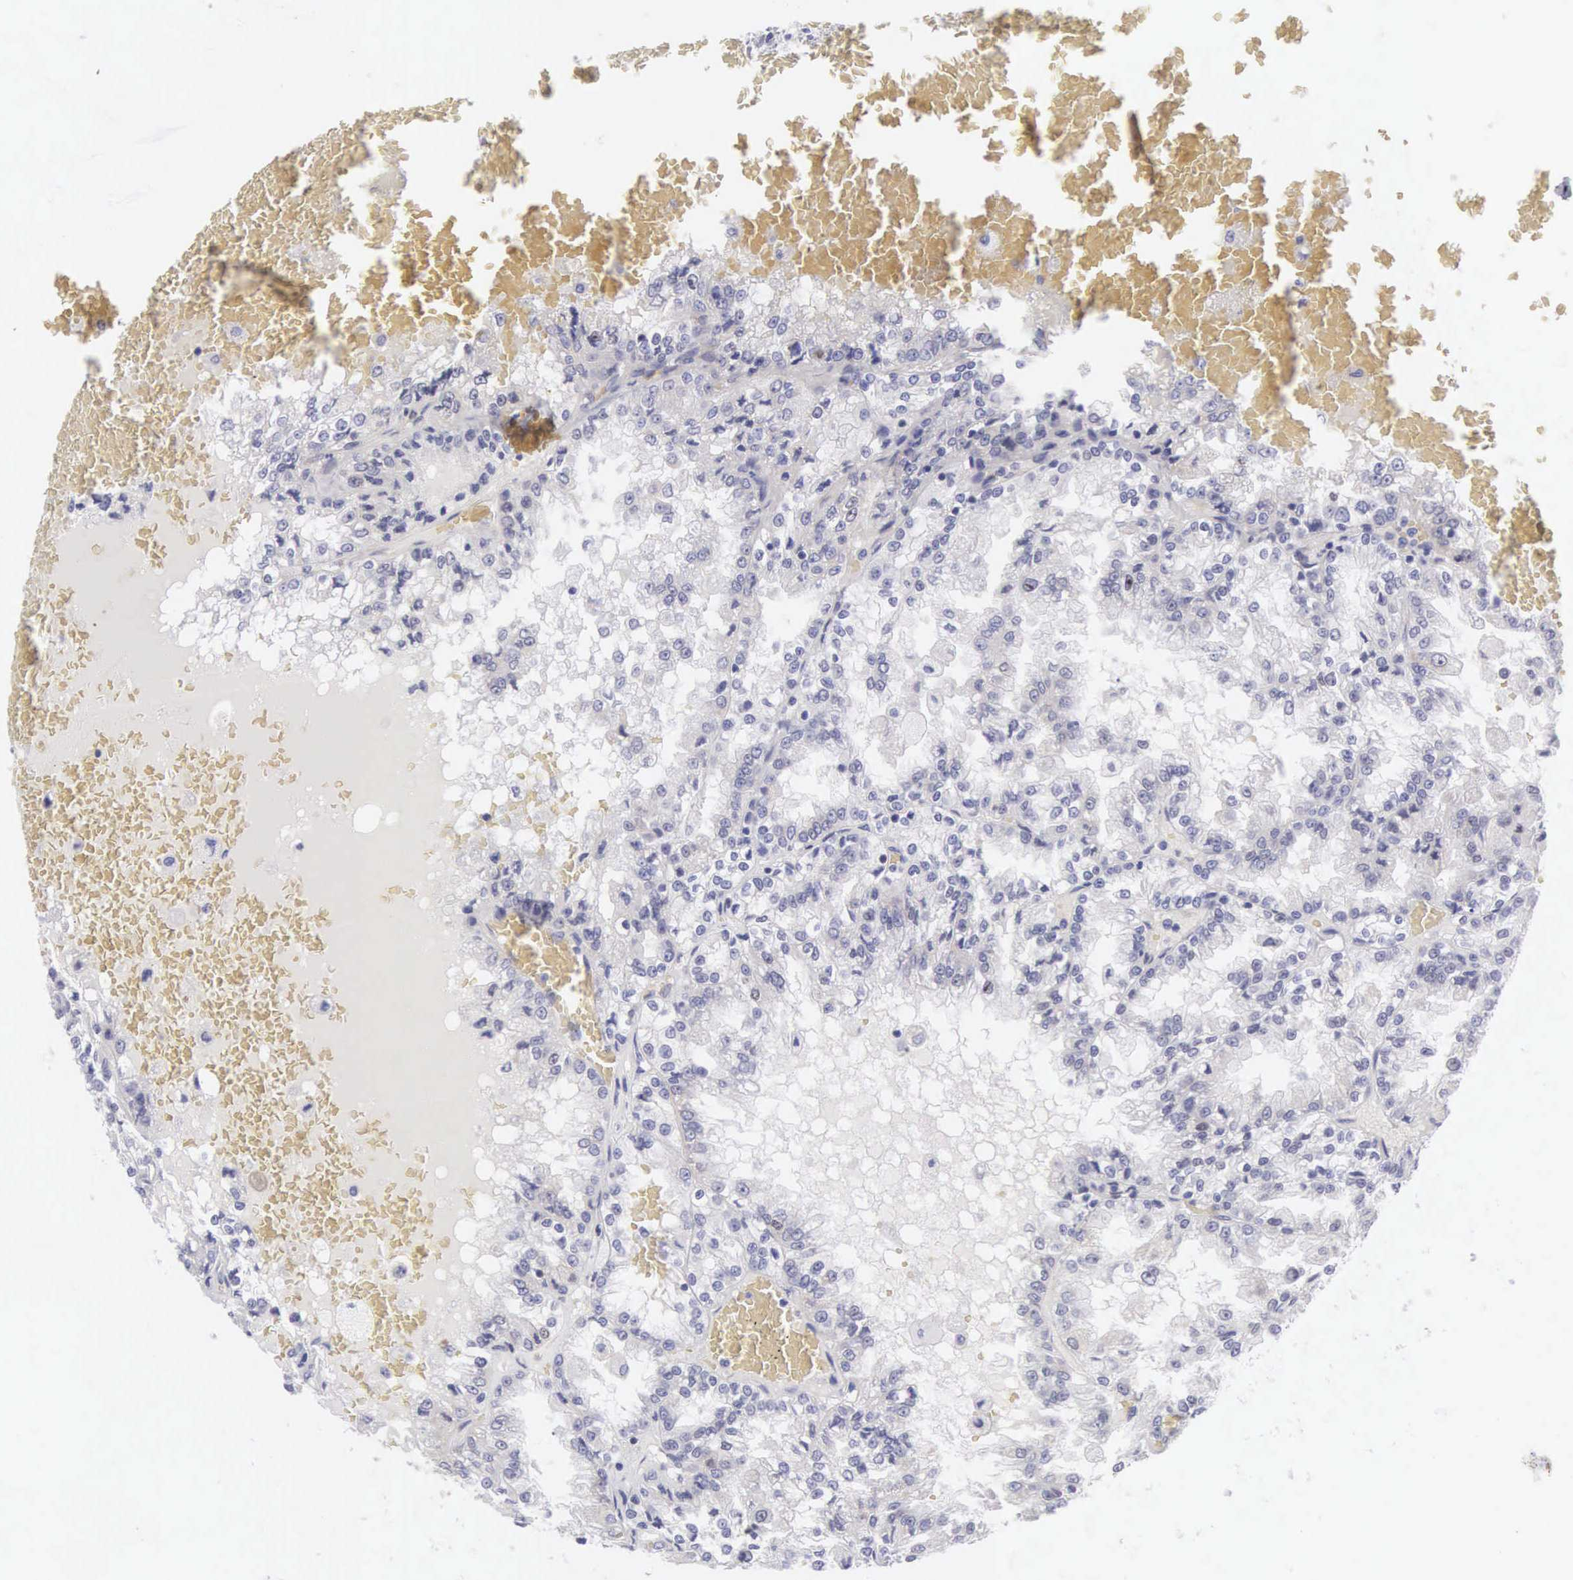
{"staining": {"intensity": "negative", "quantity": "none", "location": "none"}, "tissue": "renal cancer", "cell_type": "Tumor cells", "image_type": "cancer", "snomed": [{"axis": "morphology", "description": "Adenocarcinoma, NOS"}, {"axis": "topography", "description": "Kidney"}], "caption": "Renal cancer (adenocarcinoma) was stained to show a protein in brown. There is no significant staining in tumor cells.", "gene": "SOX11", "patient": {"sex": "female", "age": 56}}